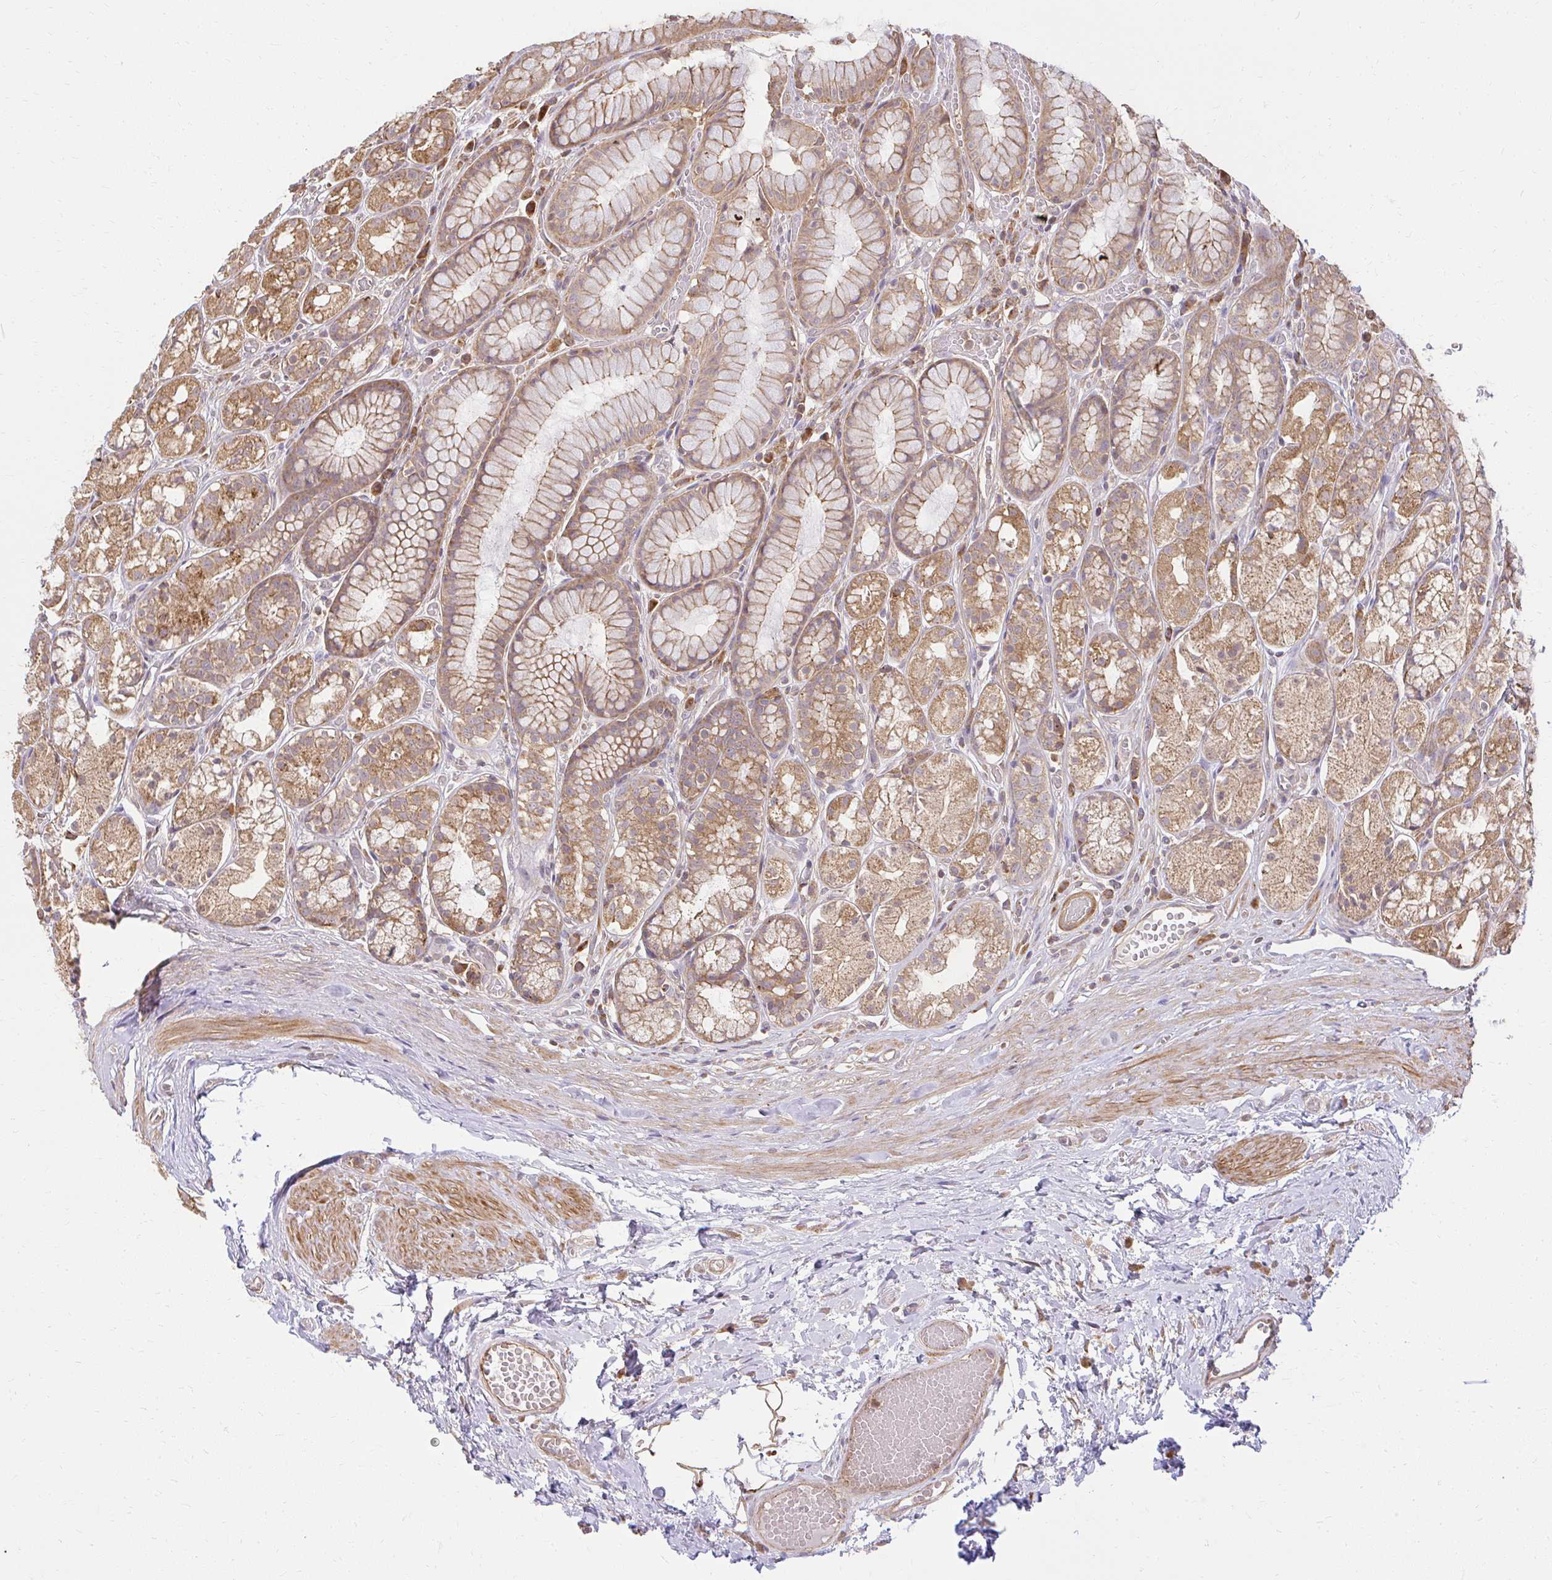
{"staining": {"intensity": "moderate", "quantity": ">75%", "location": "cytoplasmic/membranous"}, "tissue": "stomach", "cell_type": "Glandular cells", "image_type": "normal", "snomed": [{"axis": "morphology", "description": "Normal tissue, NOS"}, {"axis": "topography", "description": "Smooth muscle"}, {"axis": "topography", "description": "Stomach"}], "caption": "High-magnification brightfield microscopy of normal stomach stained with DAB (3,3'-diaminobenzidine) (brown) and counterstained with hematoxylin (blue). glandular cells exhibit moderate cytoplasmic/membranous expression is seen in about>75% of cells. Nuclei are stained in blue.", "gene": "GNS", "patient": {"sex": "male", "age": 70}}